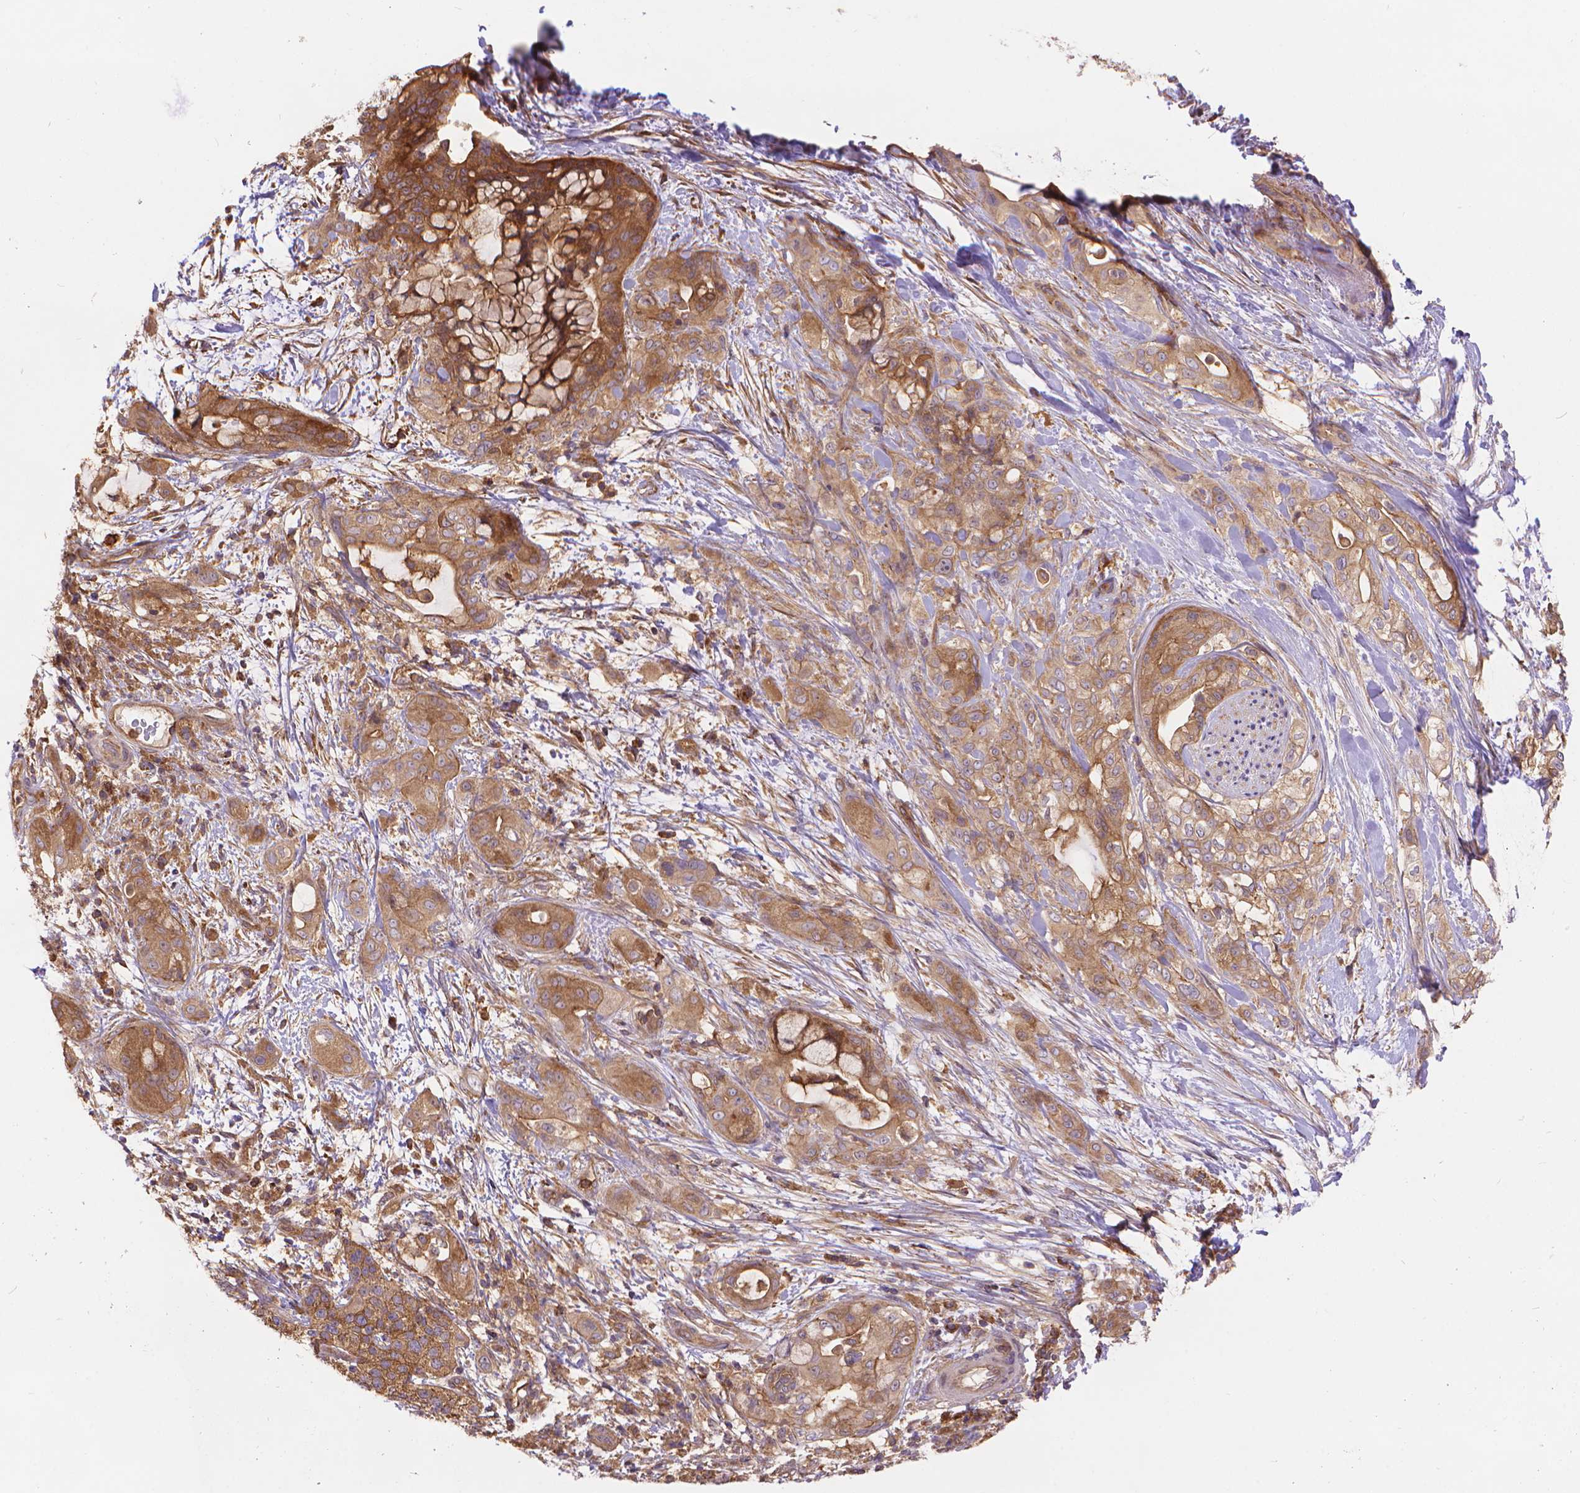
{"staining": {"intensity": "moderate", "quantity": "<25%", "location": "cytoplasmic/membranous"}, "tissue": "pancreatic cancer", "cell_type": "Tumor cells", "image_type": "cancer", "snomed": [{"axis": "morphology", "description": "Adenocarcinoma, NOS"}, {"axis": "topography", "description": "Pancreas"}], "caption": "An image of pancreatic cancer (adenocarcinoma) stained for a protein displays moderate cytoplasmic/membranous brown staining in tumor cells.", "gene": "ARAP1", "patient": {"sex": "male", "age": 71}}